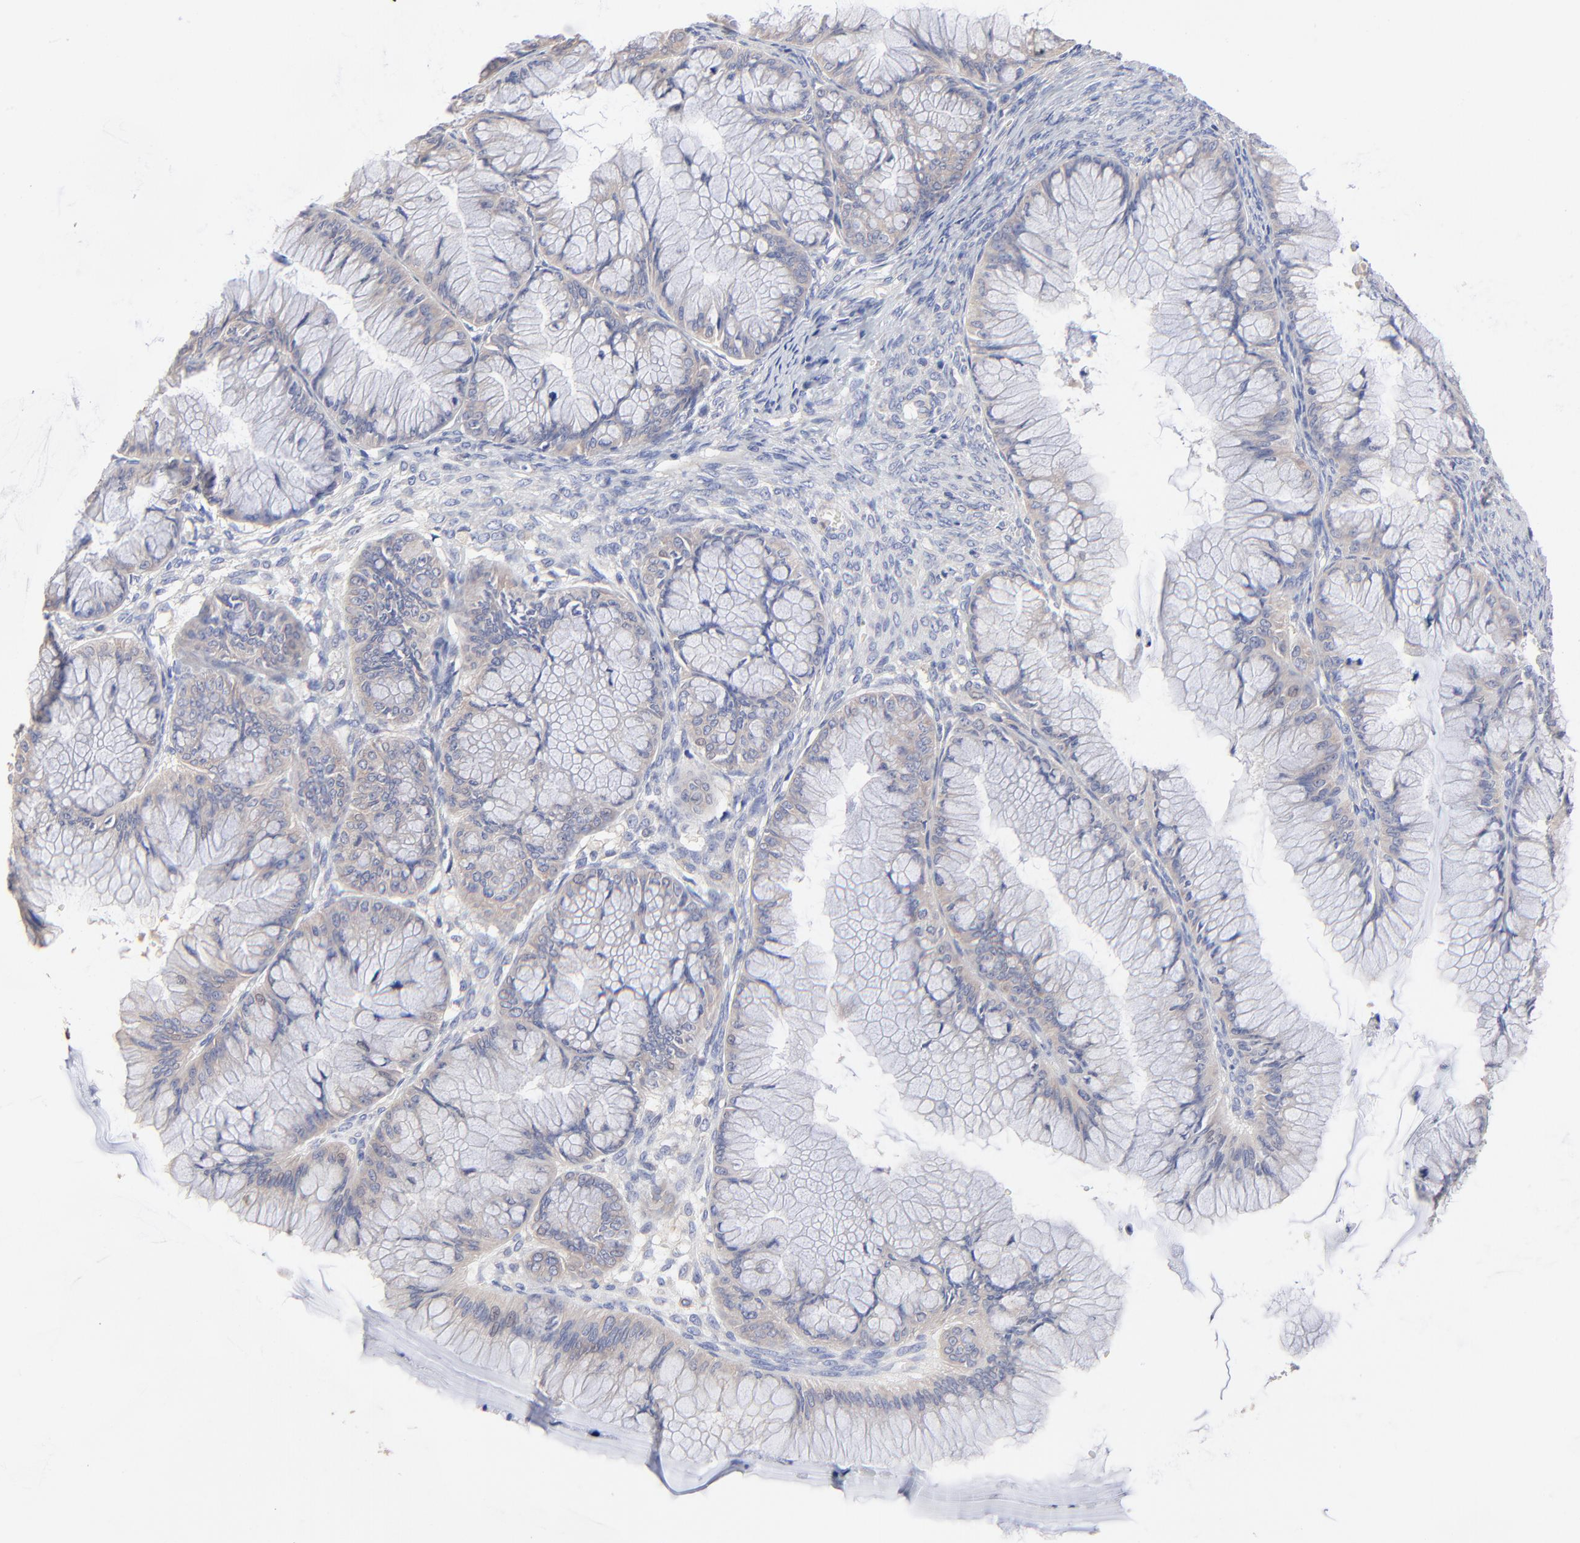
{"staining": {"intensity": "weak", "quantity": ">75%", "location": "cytoplasmic/membranous"}, "tissue": "ovarian cancer", "cell_type": "Tumor cells", "image_type": "cancer", "snomed": [{"axis": "morphology", "description": "Cystadenocarcinoma, mucinous, NOS"}, {"axis": "topography", "description": "Ovary"}], "caption": "Ovarian cancer stained with a brown dye demonstrates weak cytoplasmic/membranous positive positivity in about >75% of tumor cells.", "gene": "PPFIBP2", "patient": {"sex": "female", "age": 63}}